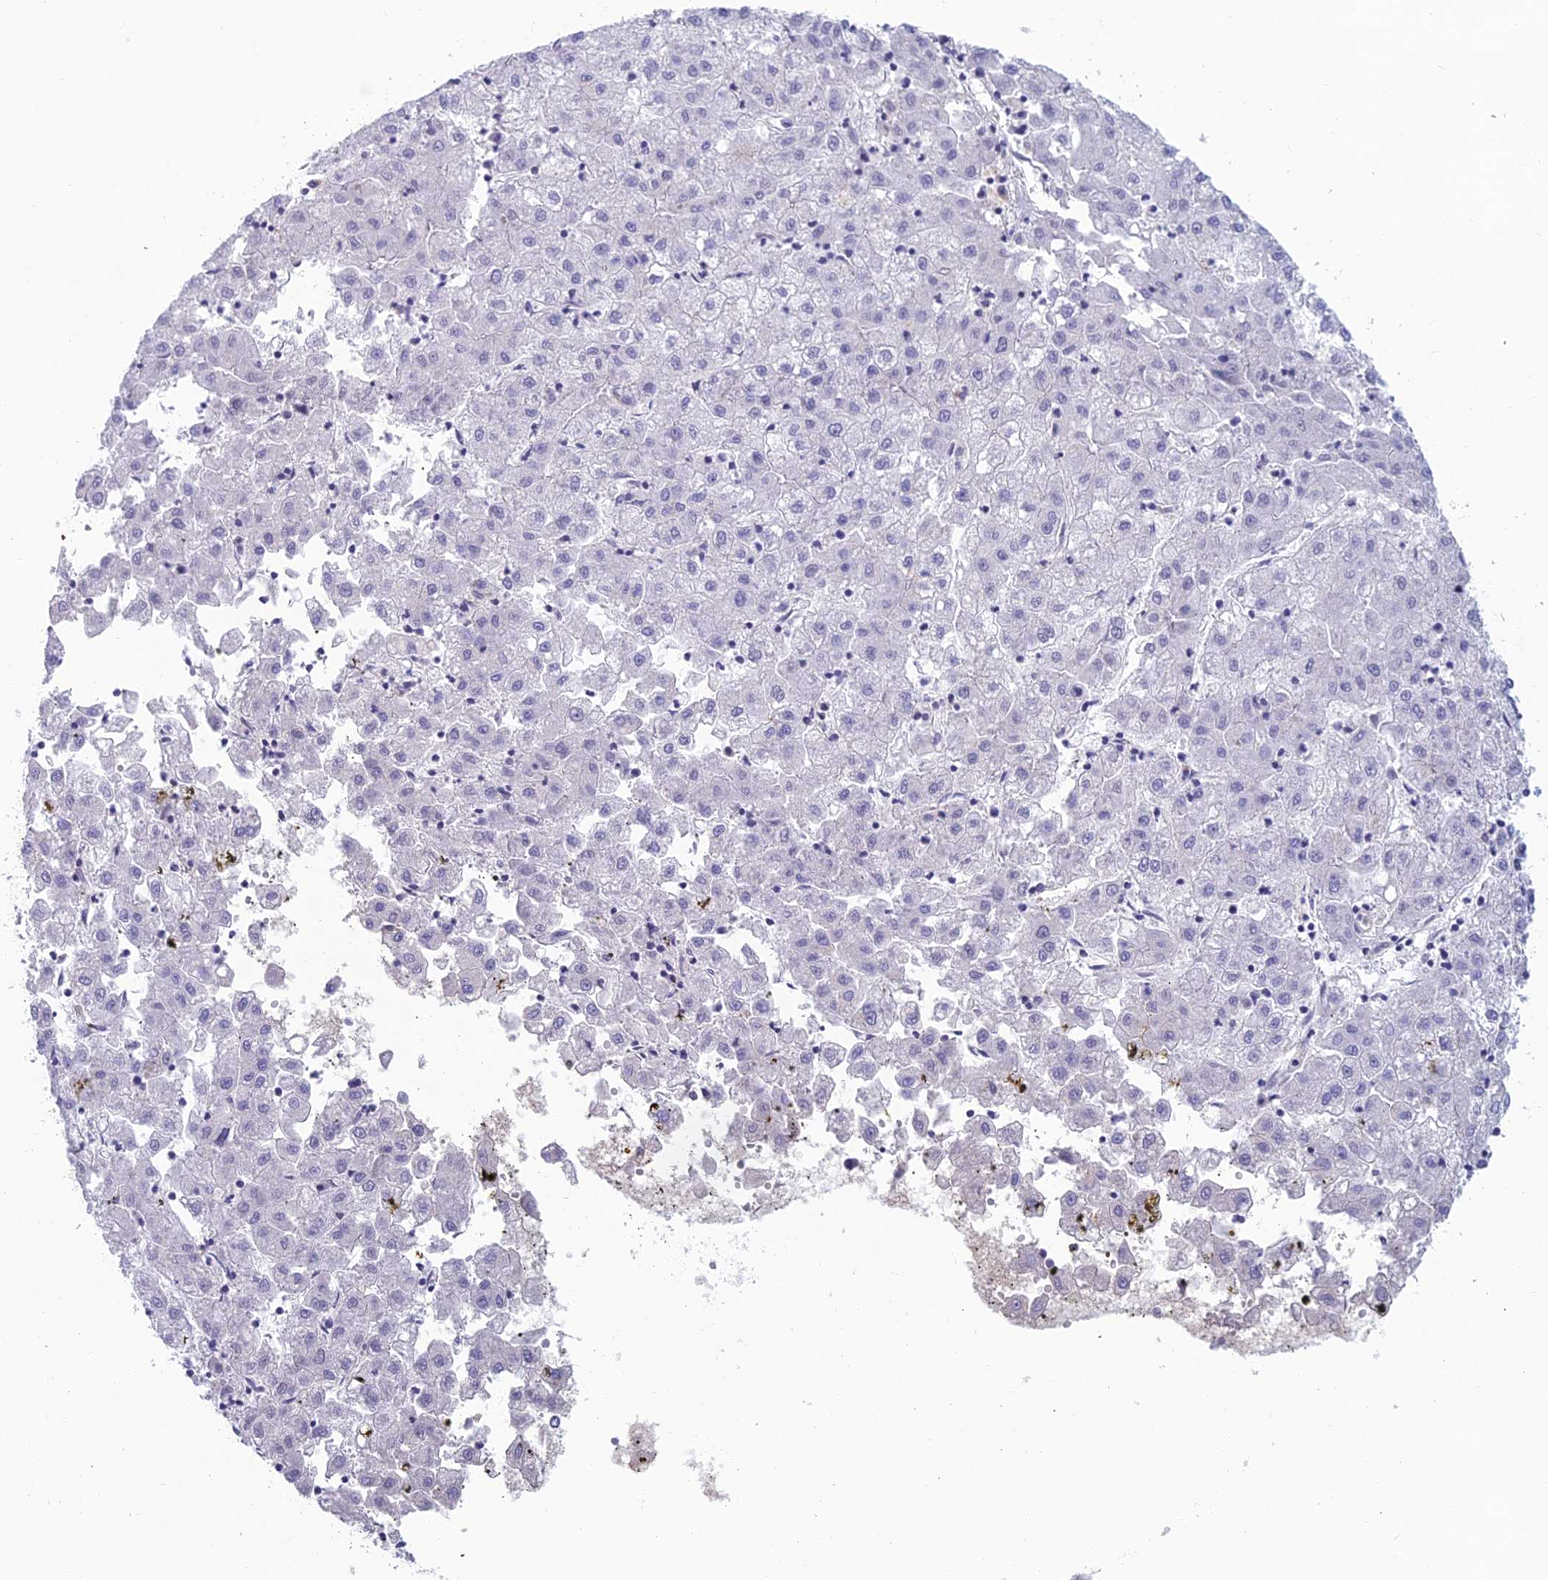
{"staining": {"intensity": "negative", "quantity": "none", "location": "none"}, "tissue": "liver cancer", "cell_type": "Tumor cells", "image_type": "cancer", "snomed": [{"axis": "morphology", "description": "Carcinoma, Hepatocellular, NOS"}, {"axis": "topography", "description": "Liver"}], "caption": "Immunohistochemistry micrograph of neoplastic tissue: human liver cancer stained with DAB (3,3'-diaminobenzidine) exhibits no significant protein staining in tumor cells.", "gene": "FERD3L", "patient": {"sex": "male", "age": 72}}